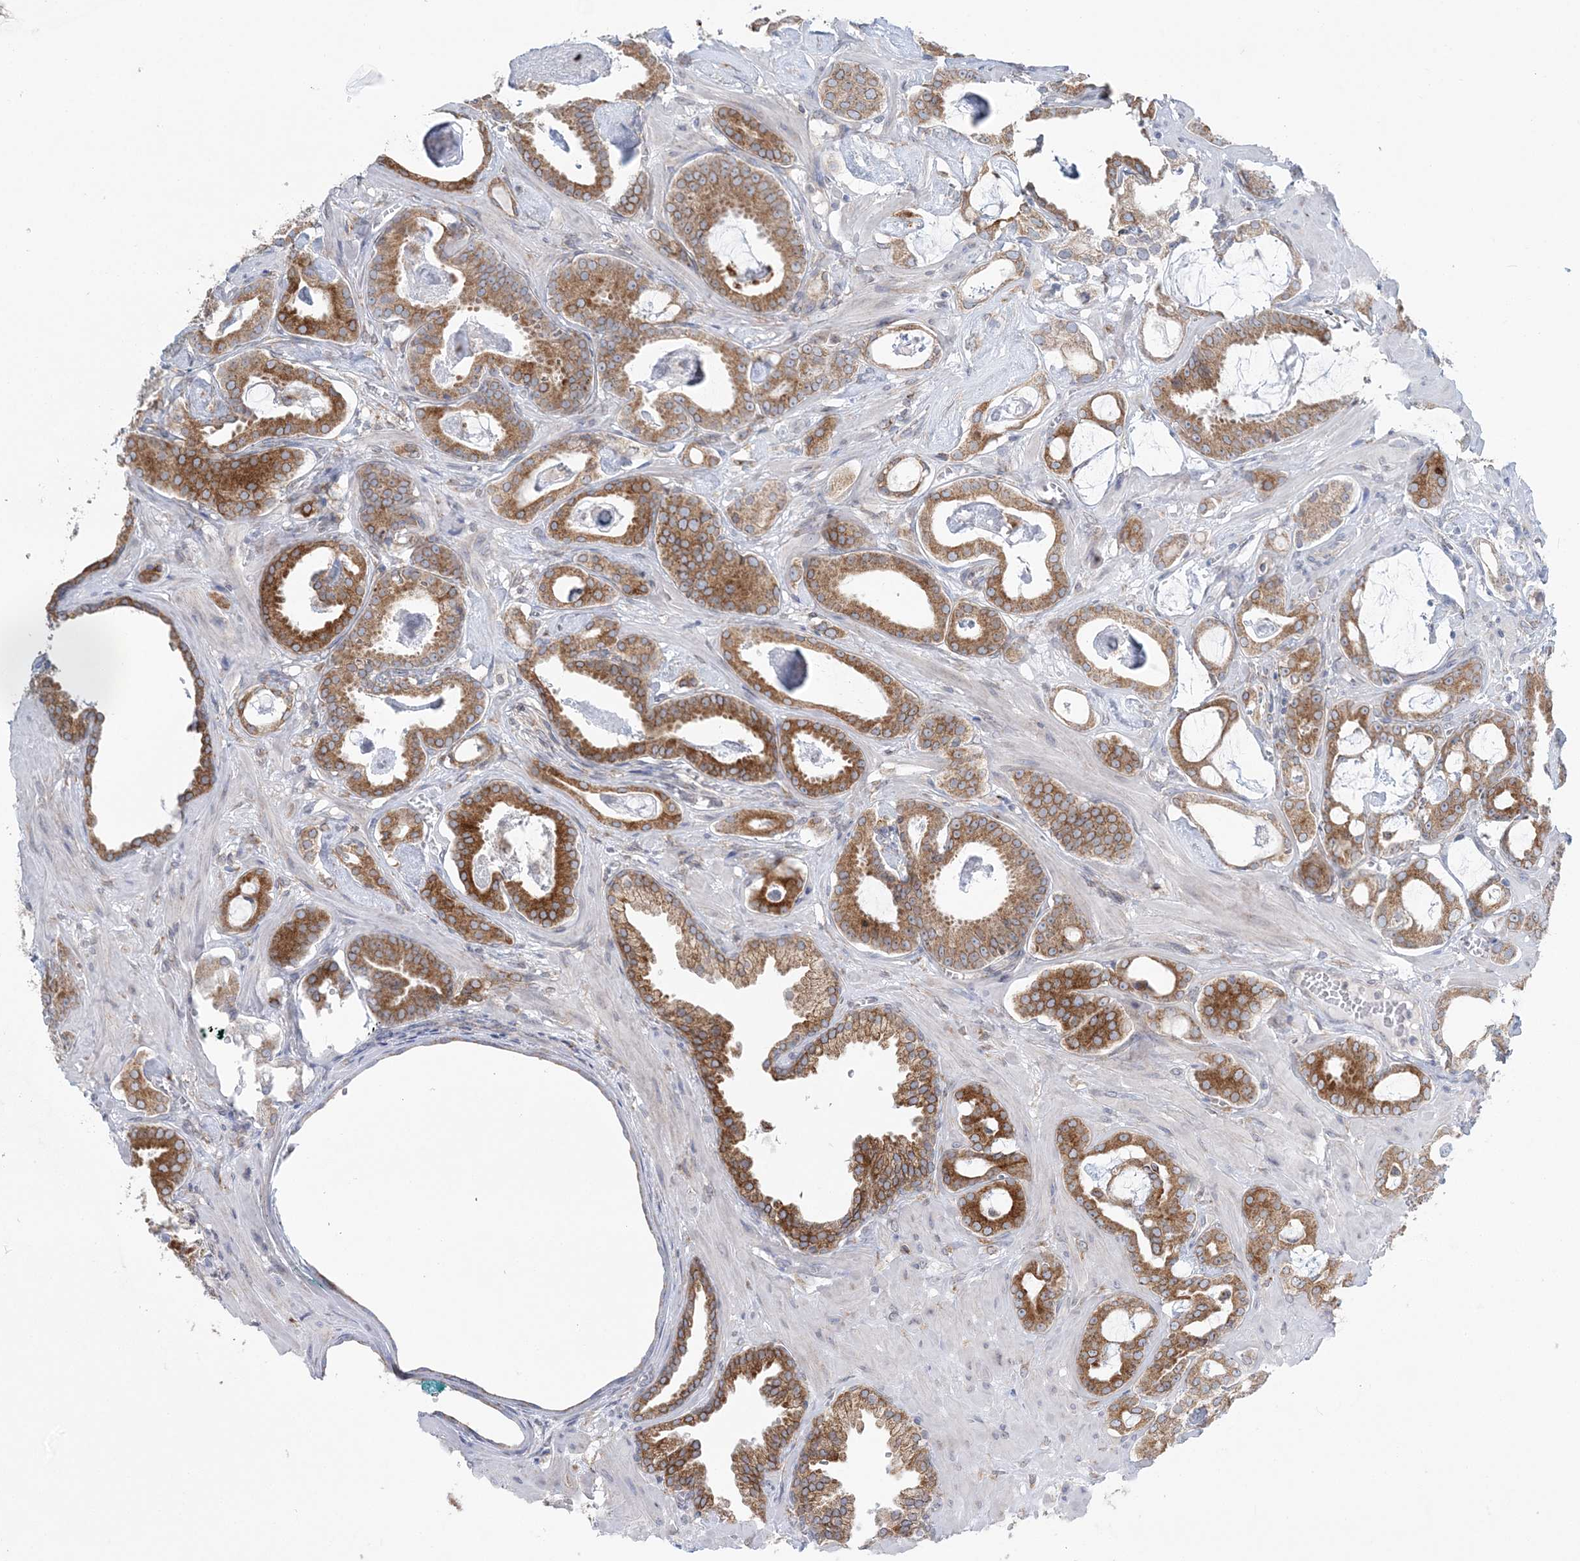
{"staining": {"intensity": "moderate", "quantity": ">75%", "location": "cytoplasmic/membranous"}, "tissue": "prostate cancer", "cell_type": "Tumor cells", "image_type": "cancer", "snomed": [{"axis": "morphology", "description": "Adenocarcinoma, Low grade"}, {"axis": "topography", "description": "Prostate"}], "caption": "Immunohistochemistry (IHC) (DAB) staining of human prostate cancer (adenocarcinoma (low-grade)) demonstrates moderate cytoplasmic/membranous protein expression in about >75% of tumor cells. The protein of interest is shown in brown color, while the nuclei are stained blue.", "gene": "TMED10", "patient": {"sex": "male", "age": 53}}